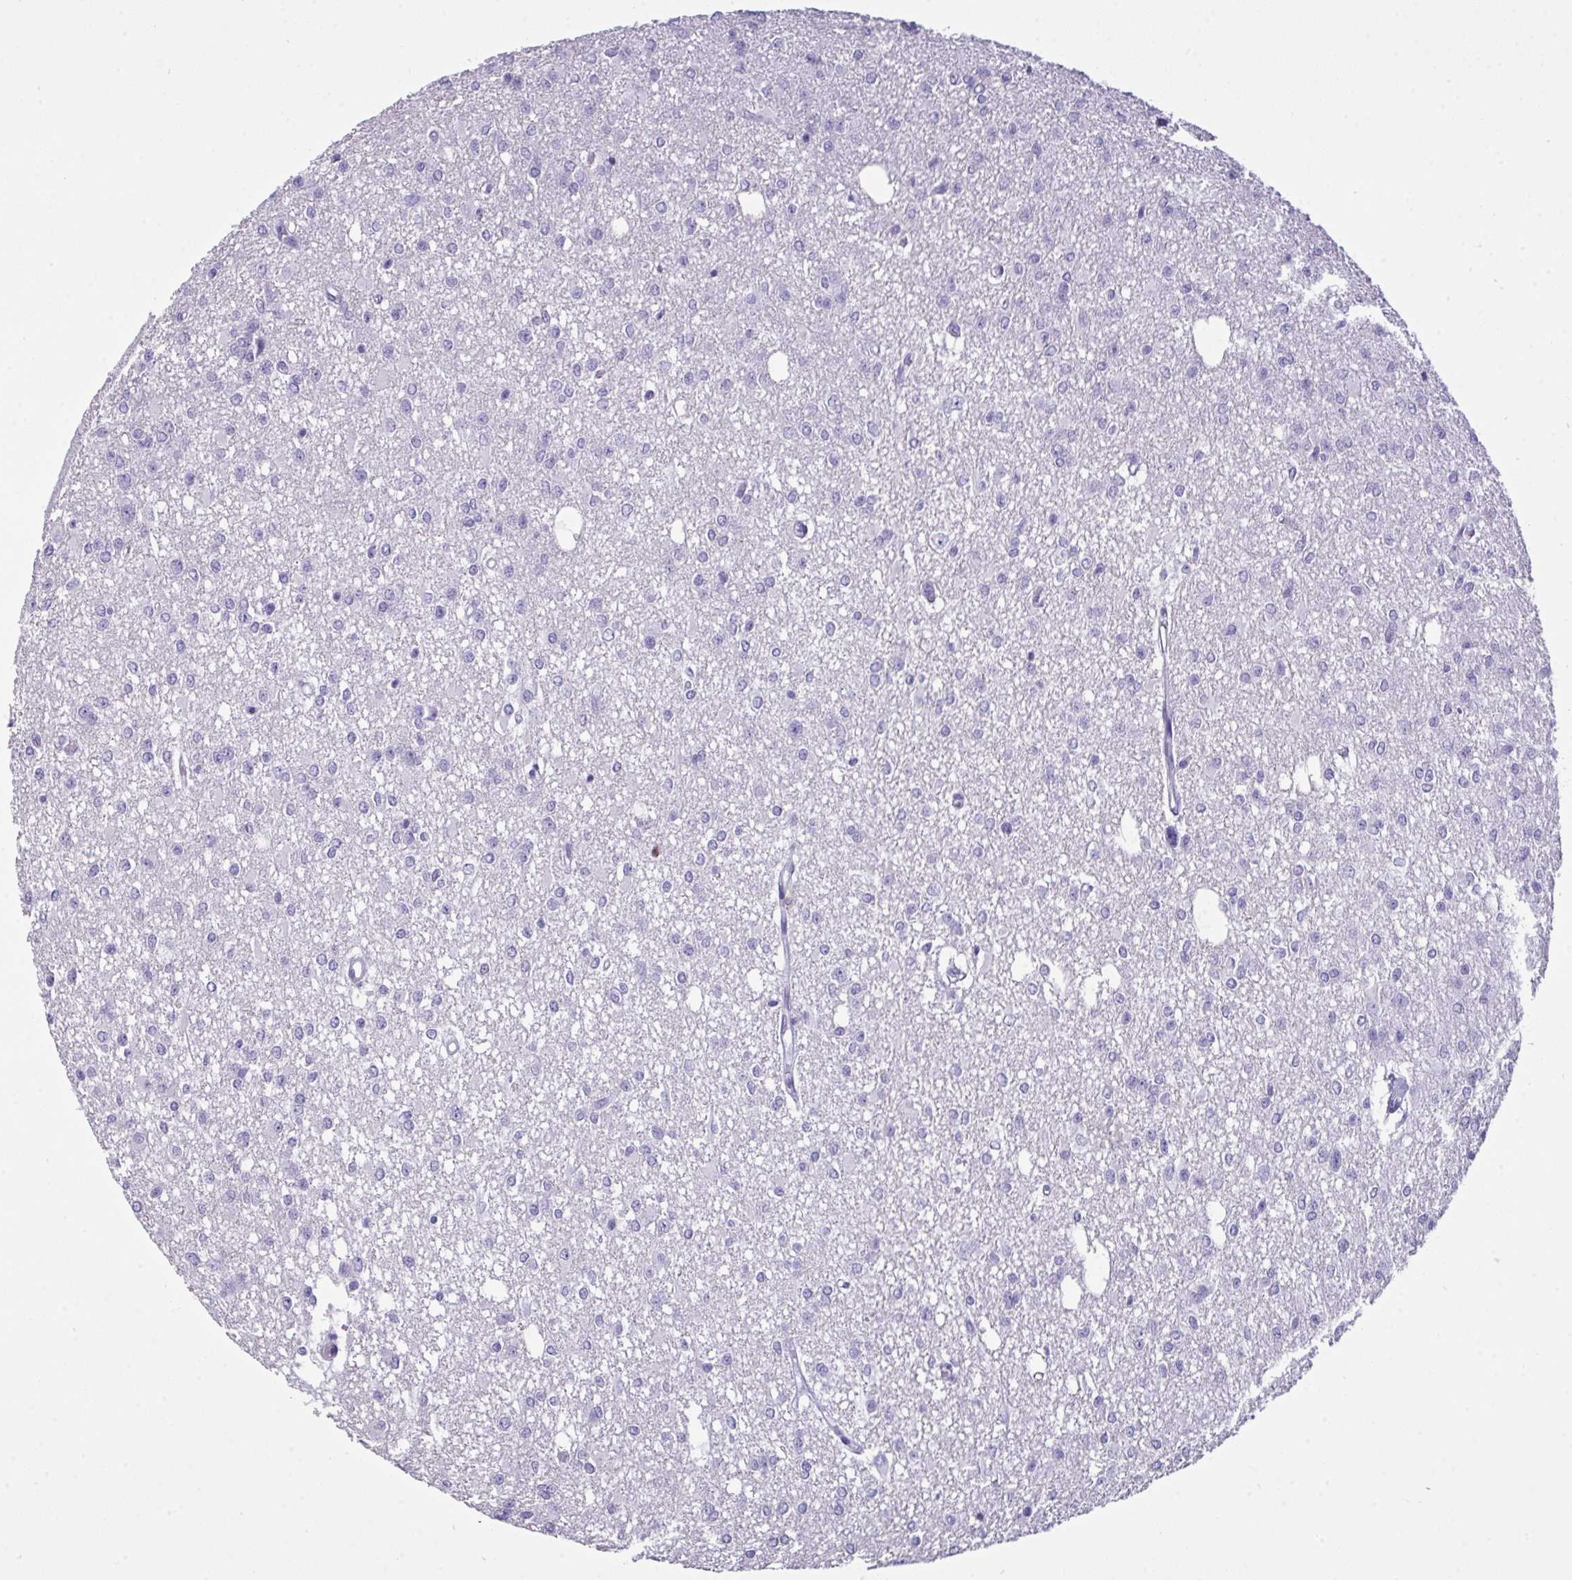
{"staining": {"intensity": "negative", "quantity": "none", "location": "none"}, "tissue": "glioma", "cell_type": "Tumor cells", "image_type": "cancer", "snomed": [{"axis": "morphology", "description": "Glioma, malignant, Low grade"}, {"axis": "topography", "description": "Brain"}], "caption": "Immunohistochemistry histopathology image of malignant glioma (low-grade) stained for a protein (brown), which demonstrates no positivity in tumor cells. (Stains: DAB IHC with hematoxylin counter stain, Microscopy: brightfield microscopy at high magnification).", "gene": "ARHGAP42", "patient": {"sex": "male", "age": 26}}